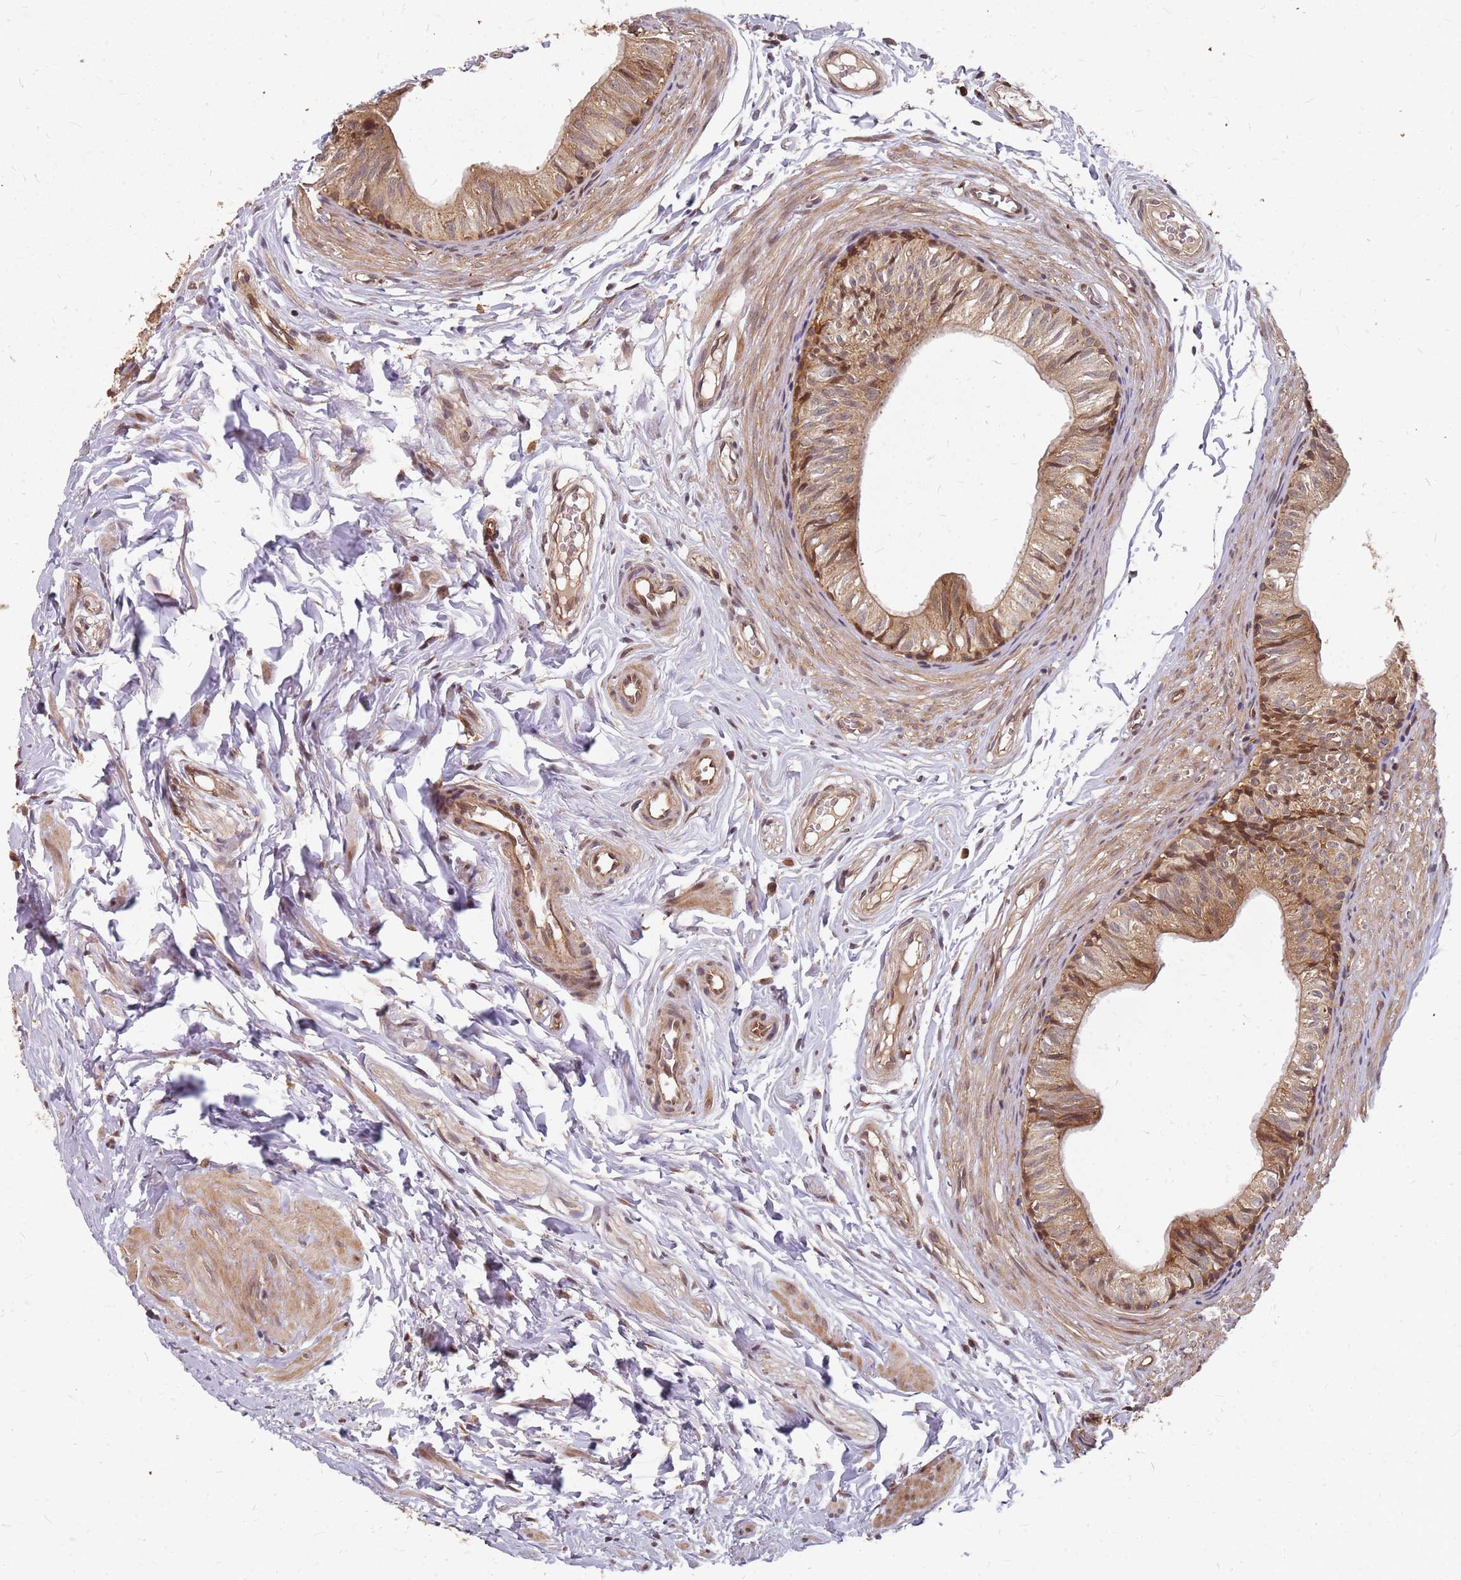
{"staining": {"intensity": "moderate", "quantity": ">75%", "location": "cytoplasmic/membranous"}, "tissue": "epididymis", "cell_type": "Glandular cells", "image_type": "normal", "snomed": [{"axis": "morphology", "description": "Normal tissue, NOS"}, {"axis": "topography", "description": "Epididymis"}], "caption": "Immunohistochemistry image of benign epididymis: human epididymis stained using immunohistochemistry exhibits medium levels of moderate protein expression localized specifically in the cytoplasmic/membranous of glandular cells, appearing as a cytoplasmic/membranous brown color.", "gene": "TRABD", "patient": {"sex": "male", "age": 37}}